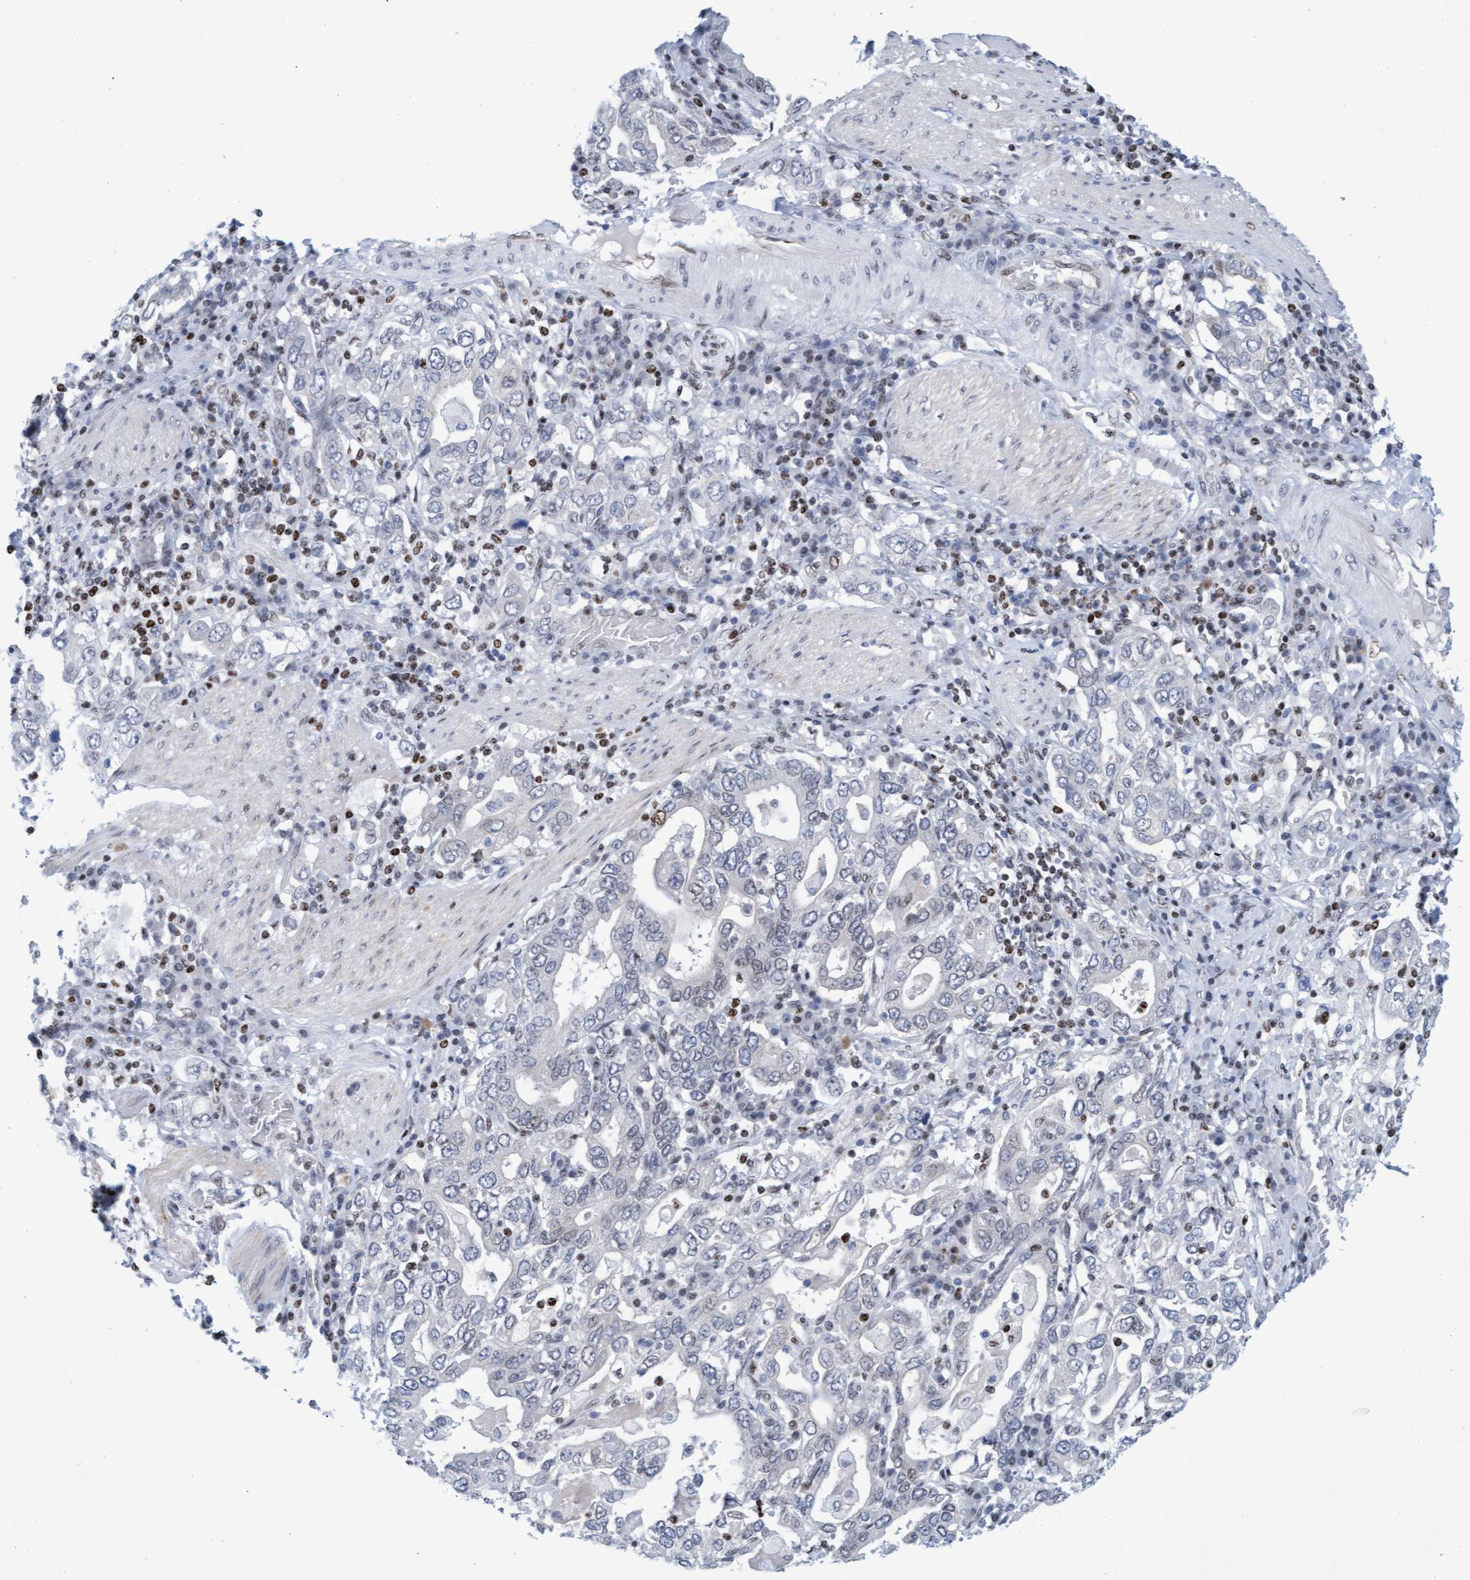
{"staining": {"intensity": "negative", "quantity": "none", "location": "none"}, "tissue": "stomach cancer", "cell_type": "Tumor cells", "image_type": "cancer", "snomed": [{"axis": "morphology", "description": "Adenocarcinoma, NOS"}, {"axis": "topography", "description": "Stomach, upper"}], "caption": "The immunohistochemistry (IHC) image has no significant positivity in tumor cells of stomach cancer (adenocarcinoma) tissue.", "gene": "GLRX2", "patient": {"sex": "male", "age": 62}}